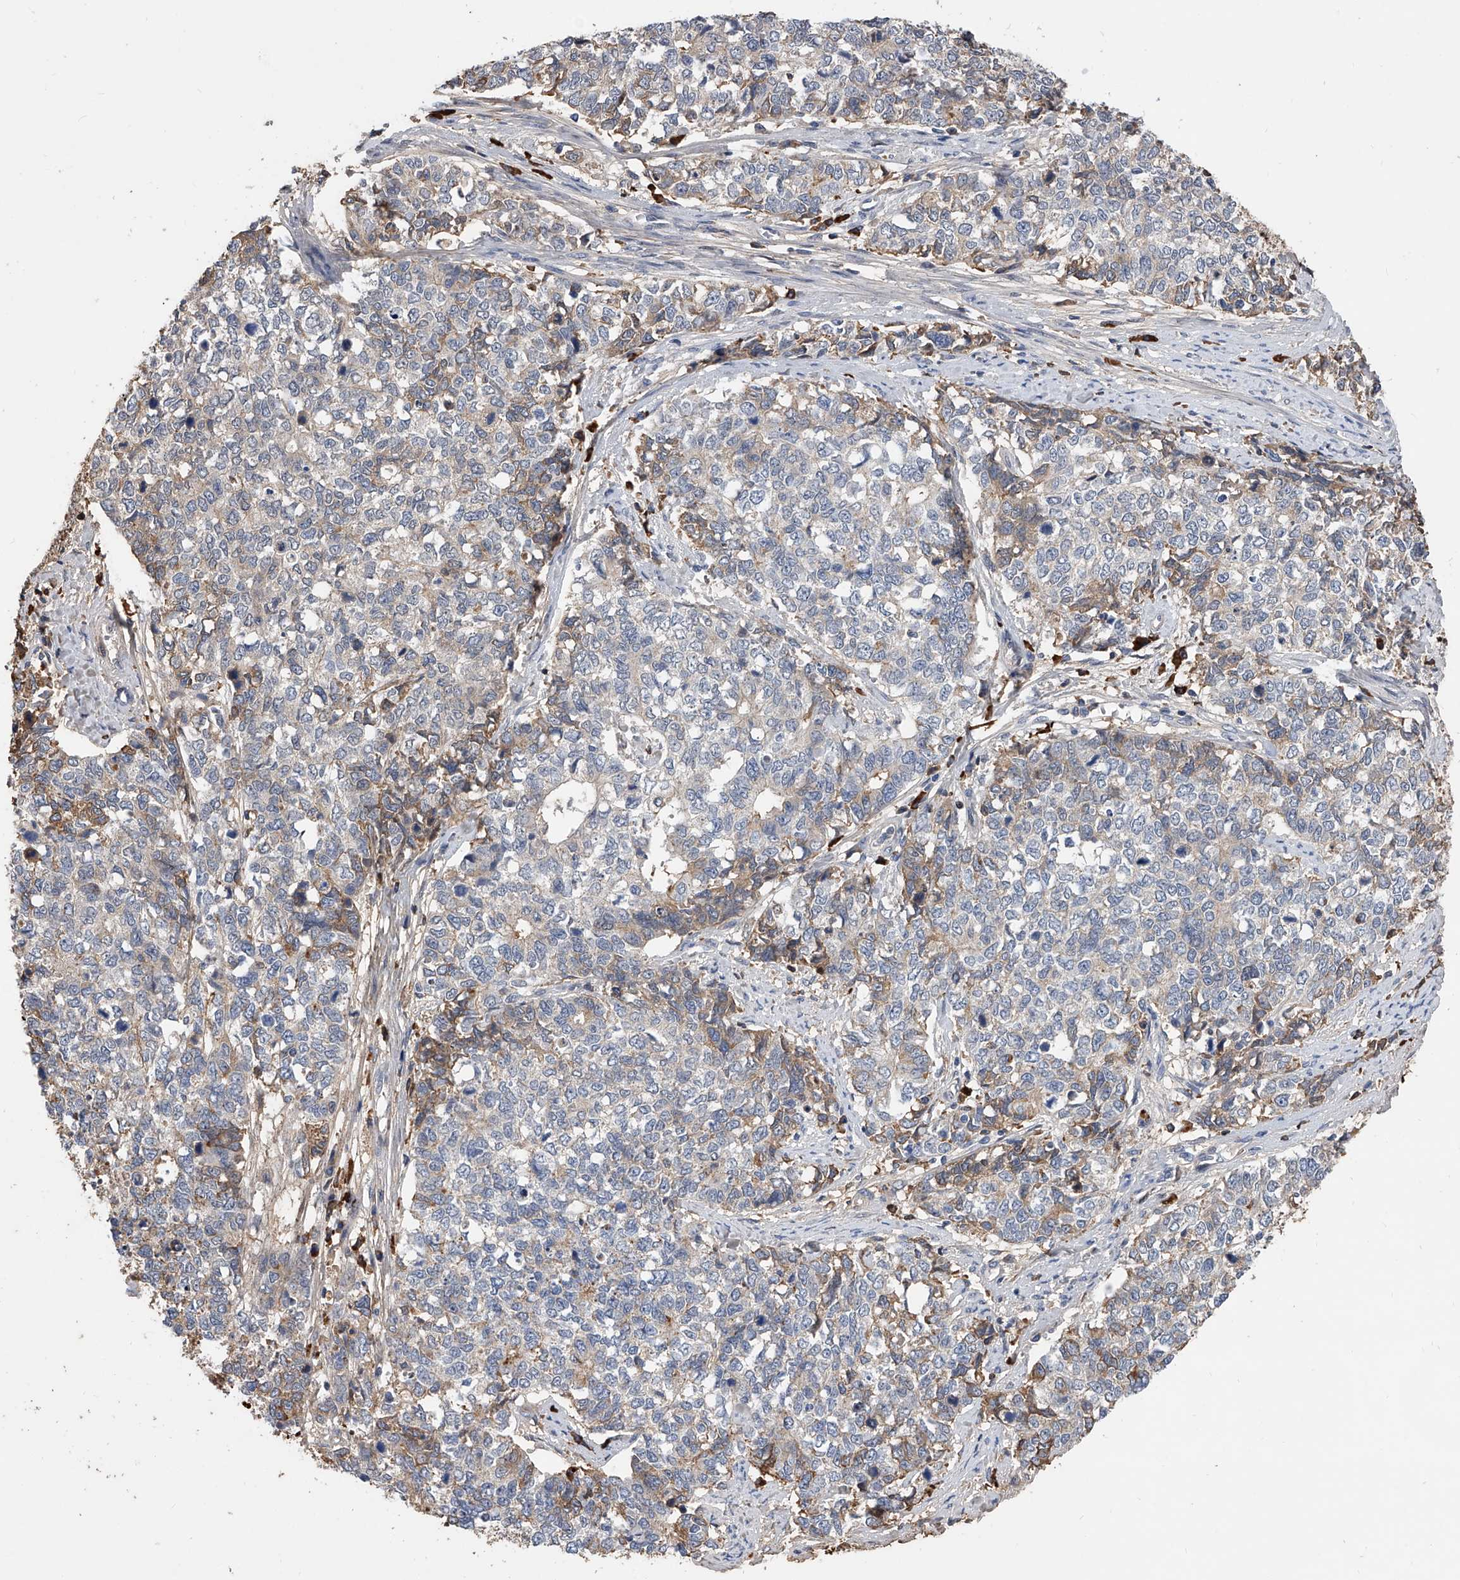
{"staining": {"intensity": "weak", "quantity": "<25%", "location": "cytoplasmic/membranous"}, "tissue": "cervical cancer", "cell_type": "Tumor cells", "image_type": "cancer", "snomed": [{"axis": "morphology", "description": "Squamous cell carcinoma, NOS"}, {"axis": "topography", "description": "Cervix"}], "caption": "A photomicrograph of human squamous cell carcinoma (cervical) is negative for staining in tumor cells.", "gene": "ZNF25", "patient": {"sex": "female", "age": 63}}